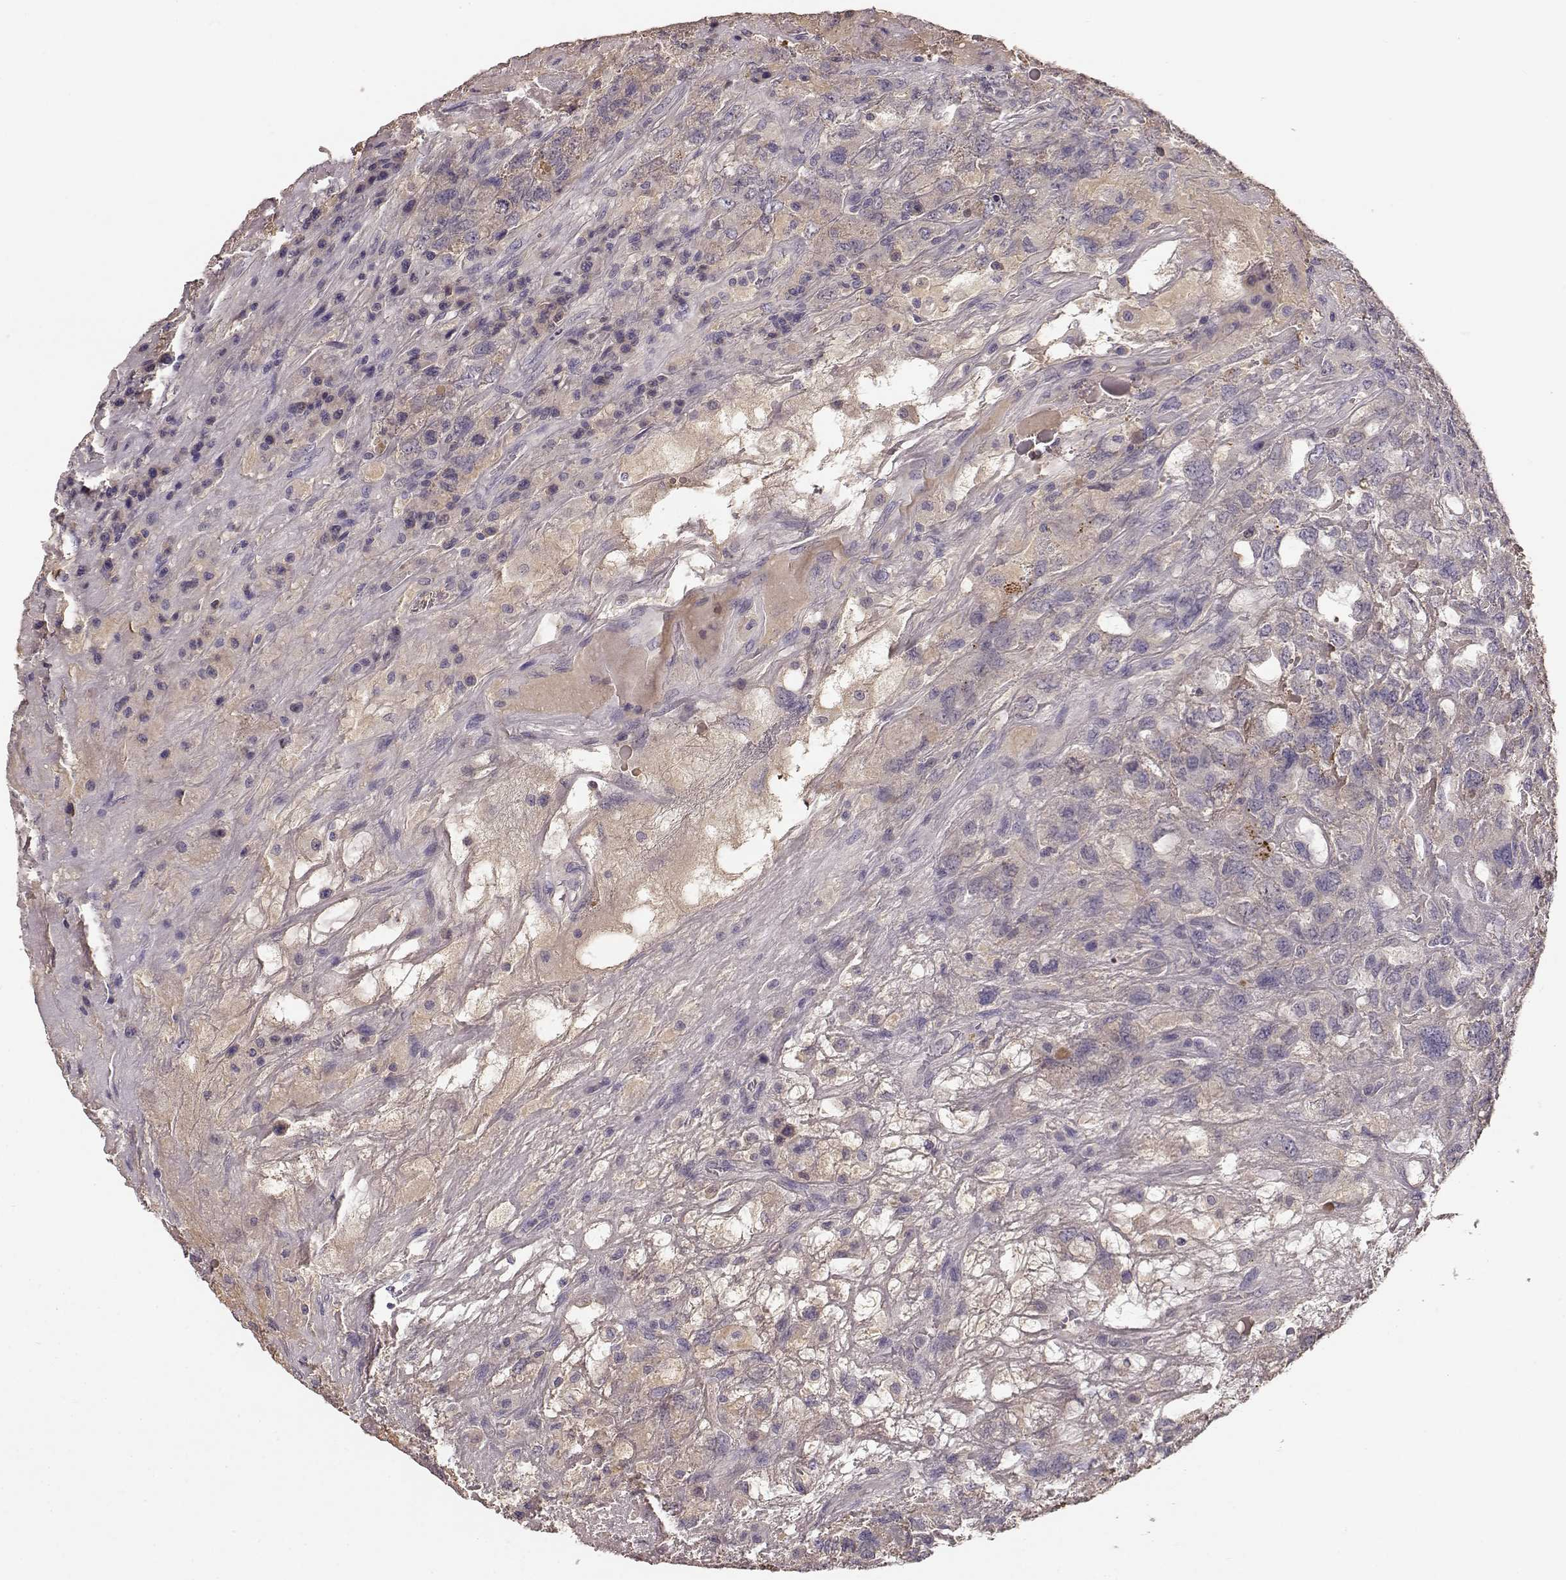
{"staining": {"intensity": "negative", "quantity": "none", "location": "none"}, "tissue": "testis cancer", "cell_type": "Tumor cells", "image_type": "cancer", "snomed": [{"axis": "morphology", "description": "Seminoma, NOS"}, {"axis": "topography", "description": "Testis"}], "caption": "Protein analysis of testis seminoma demonstrates no significant staining in tumor cells.", "gene": "YJEFN3", "patient": {"sex": "male", "age": 52}}